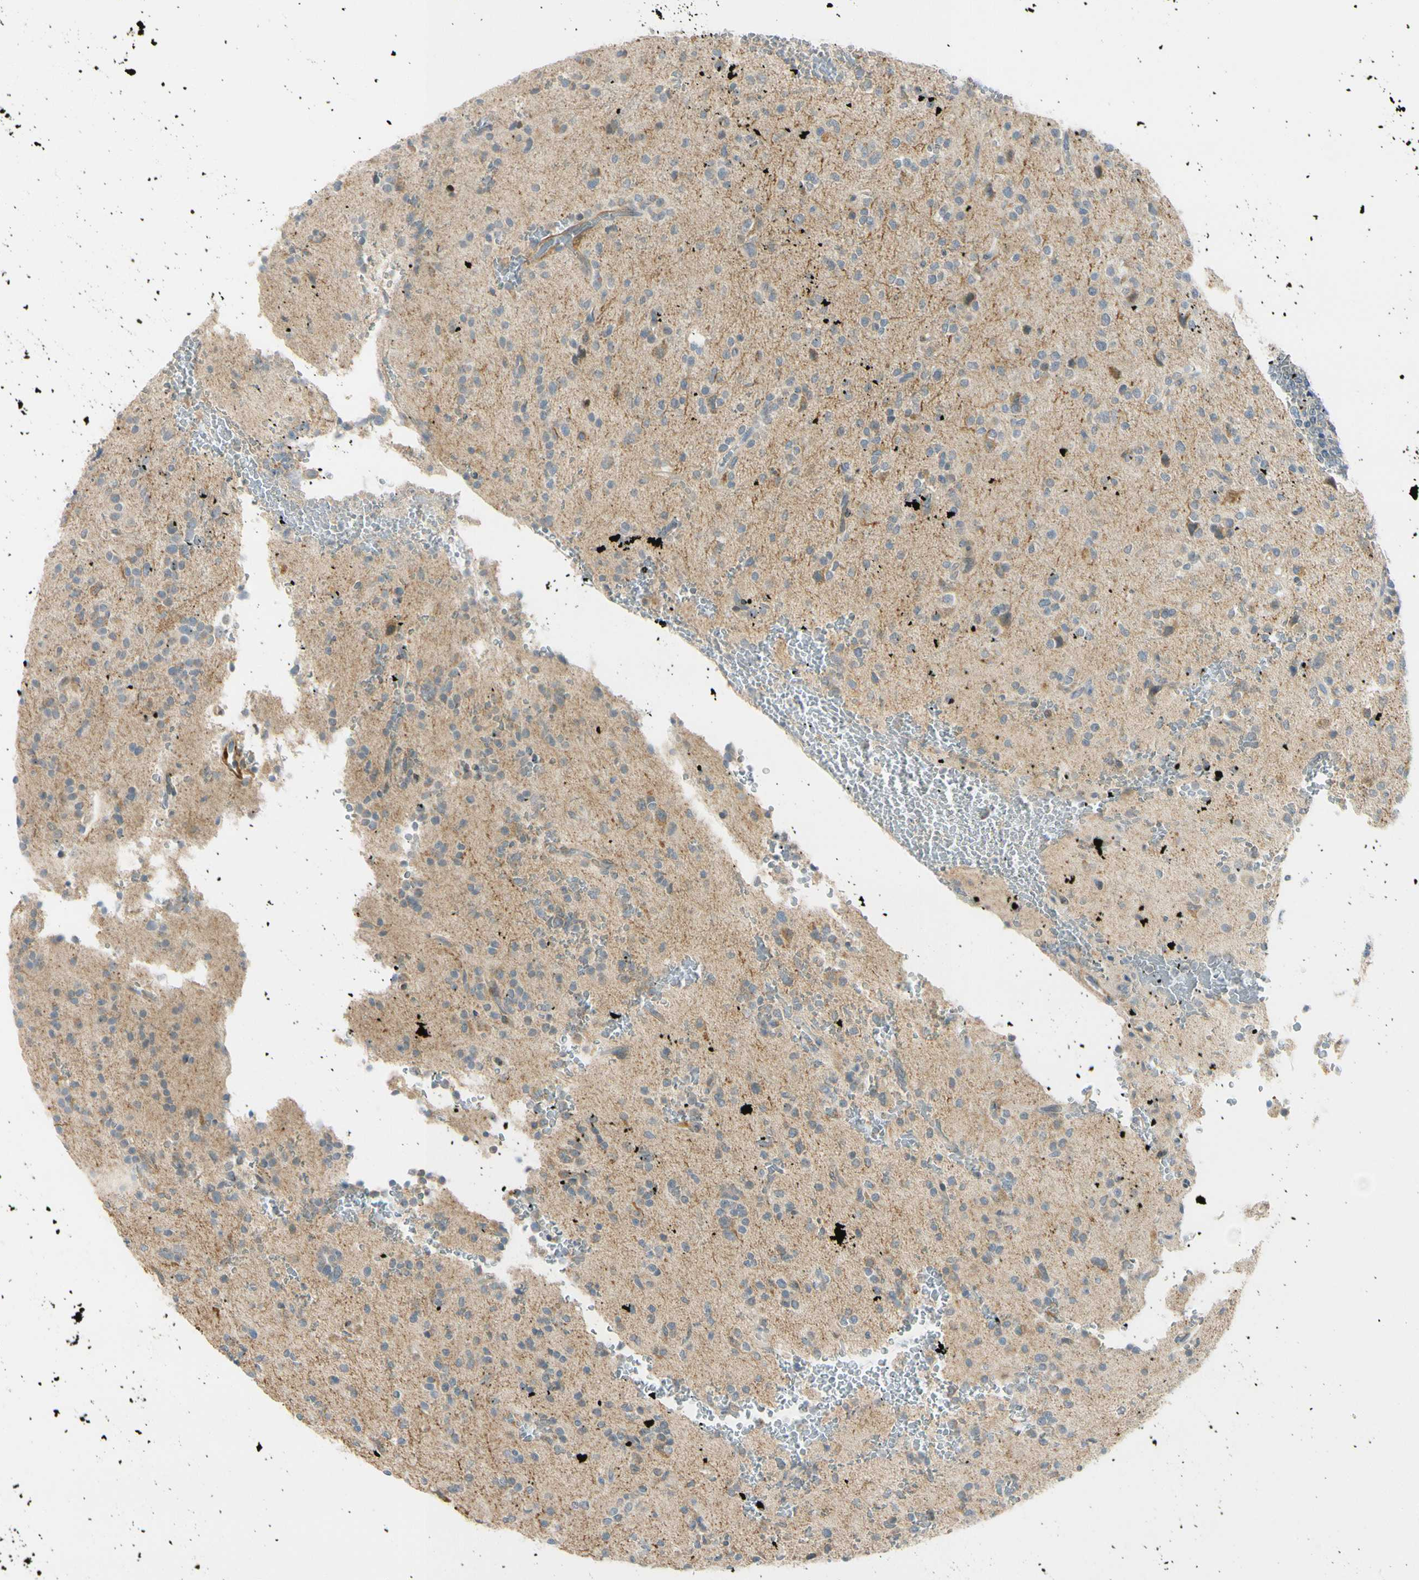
{"staining": {"intensity": "weak", "quantity": "25%-75%", "location": "cytoplasmic/membranous"}, "tissue": "glioma", "cell_type": "Tumor cells", "image_type": "cancer", "snomed": [{"axis": "morphology", "description": "Glioma, malignant, High grade"}, {"axis": "topography", "description": "Brain"}], "caption": "Immunohistochemistry (IHC) (DAB (3,3'-diaminobenzidine)) staining of human malignant glioma (high-grade) reveals weak cytoplasmic/membranous protein staining in about 25%-75% of tumor cells.", "gene": "FHL2", "patient": {"sex": "male", "age": 47}}